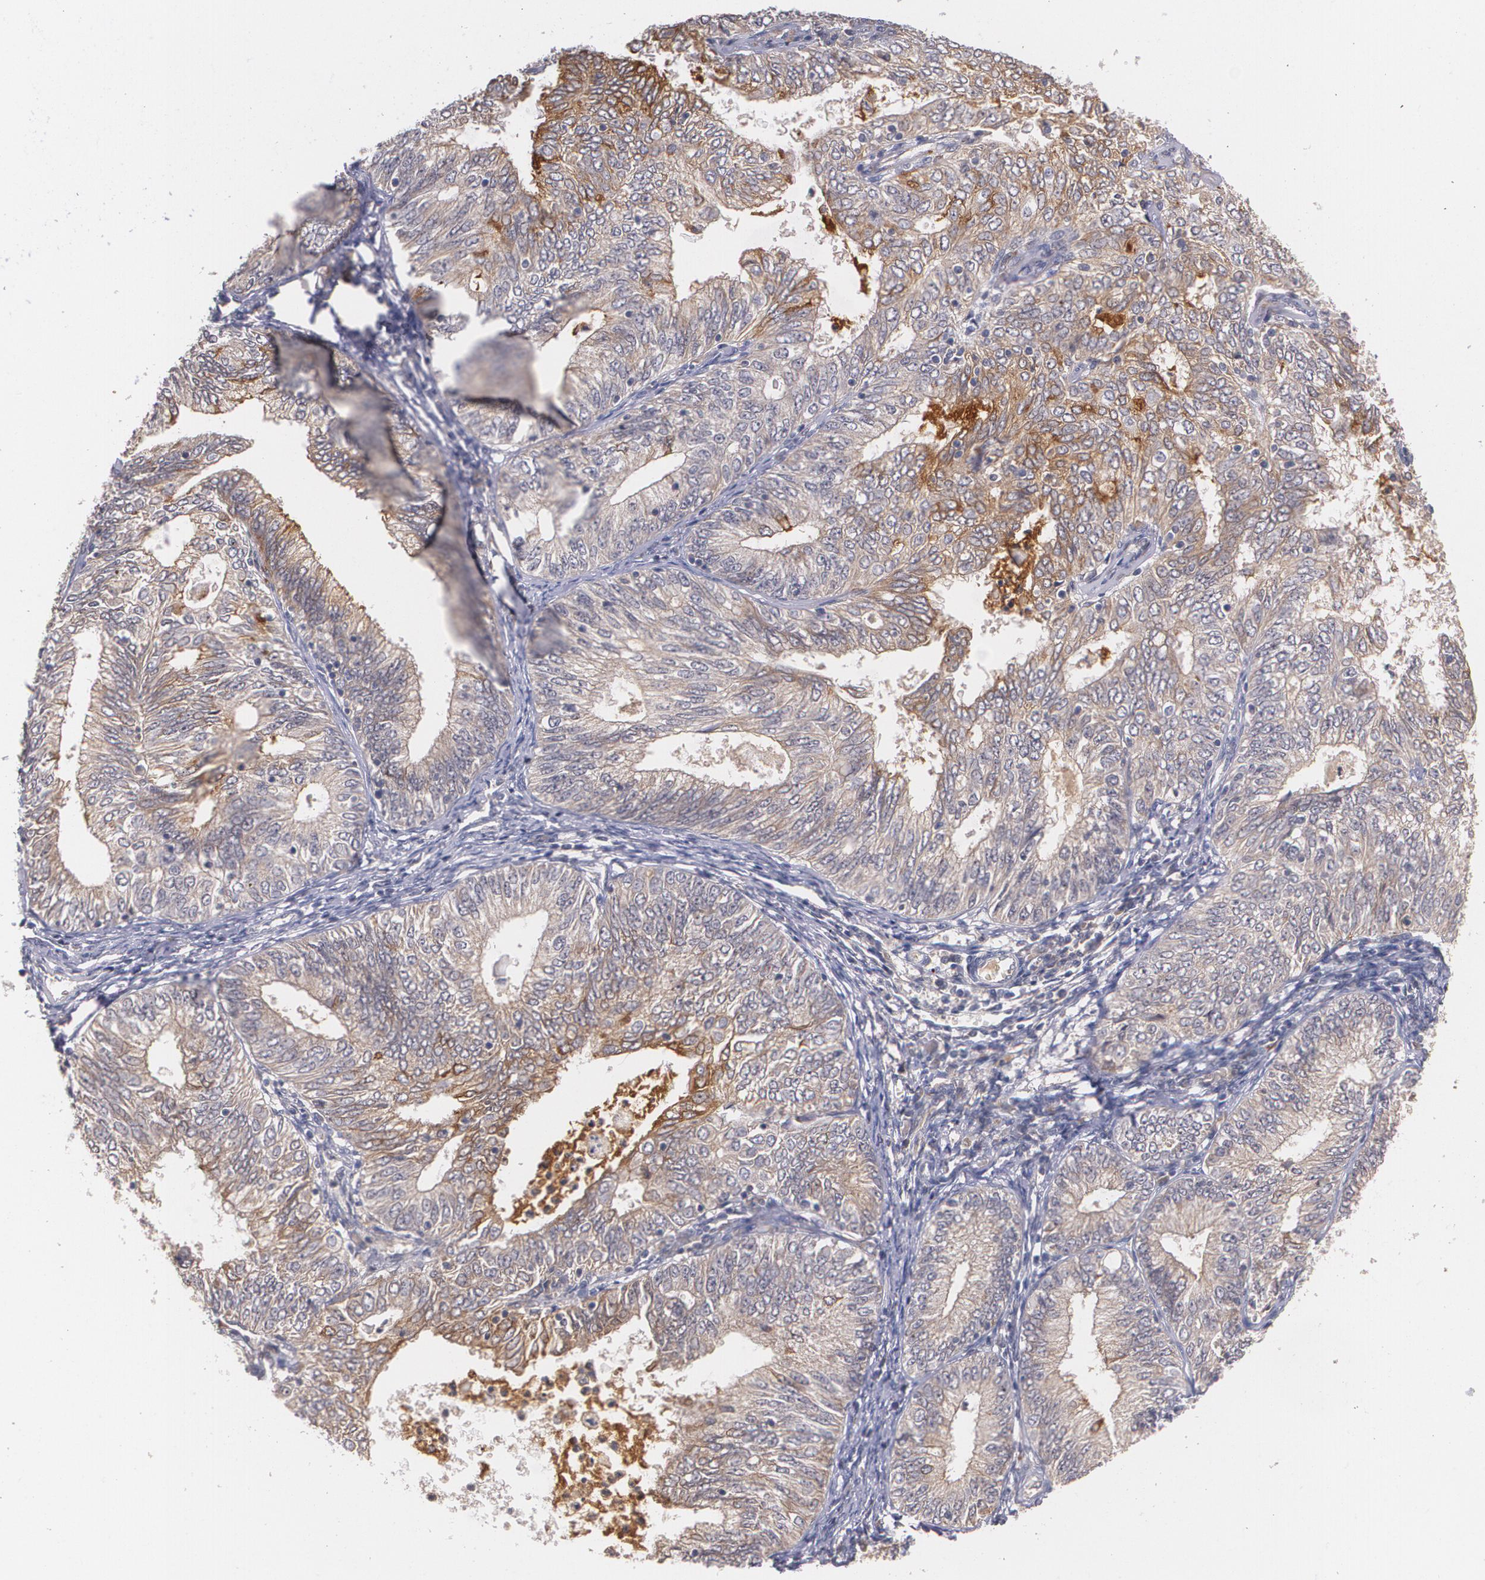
{"staining": {"intensity": "weak", "quantity": "25%-75%", "location": "cytoplasmic/membranous"}, "tissue": "endometrial cancer", "cell_type": "Tumor cells", "image_type": "cancer", "snomed": [{"axis": "morphology", "description": "Adenocarcinoma, NOS"}, {"axis": "topography", "description": "Endometrium"}], "caption": "This histopathology image demonstrates immunohistochemistry staining of human adenocarcinoma (endometrial), with low weak cytoplasmic/membranous positivity in approximately 25%-75% of tumor cells.", "gene": "IFNGR2", "patient": {"sex": "female", "age": 69}}